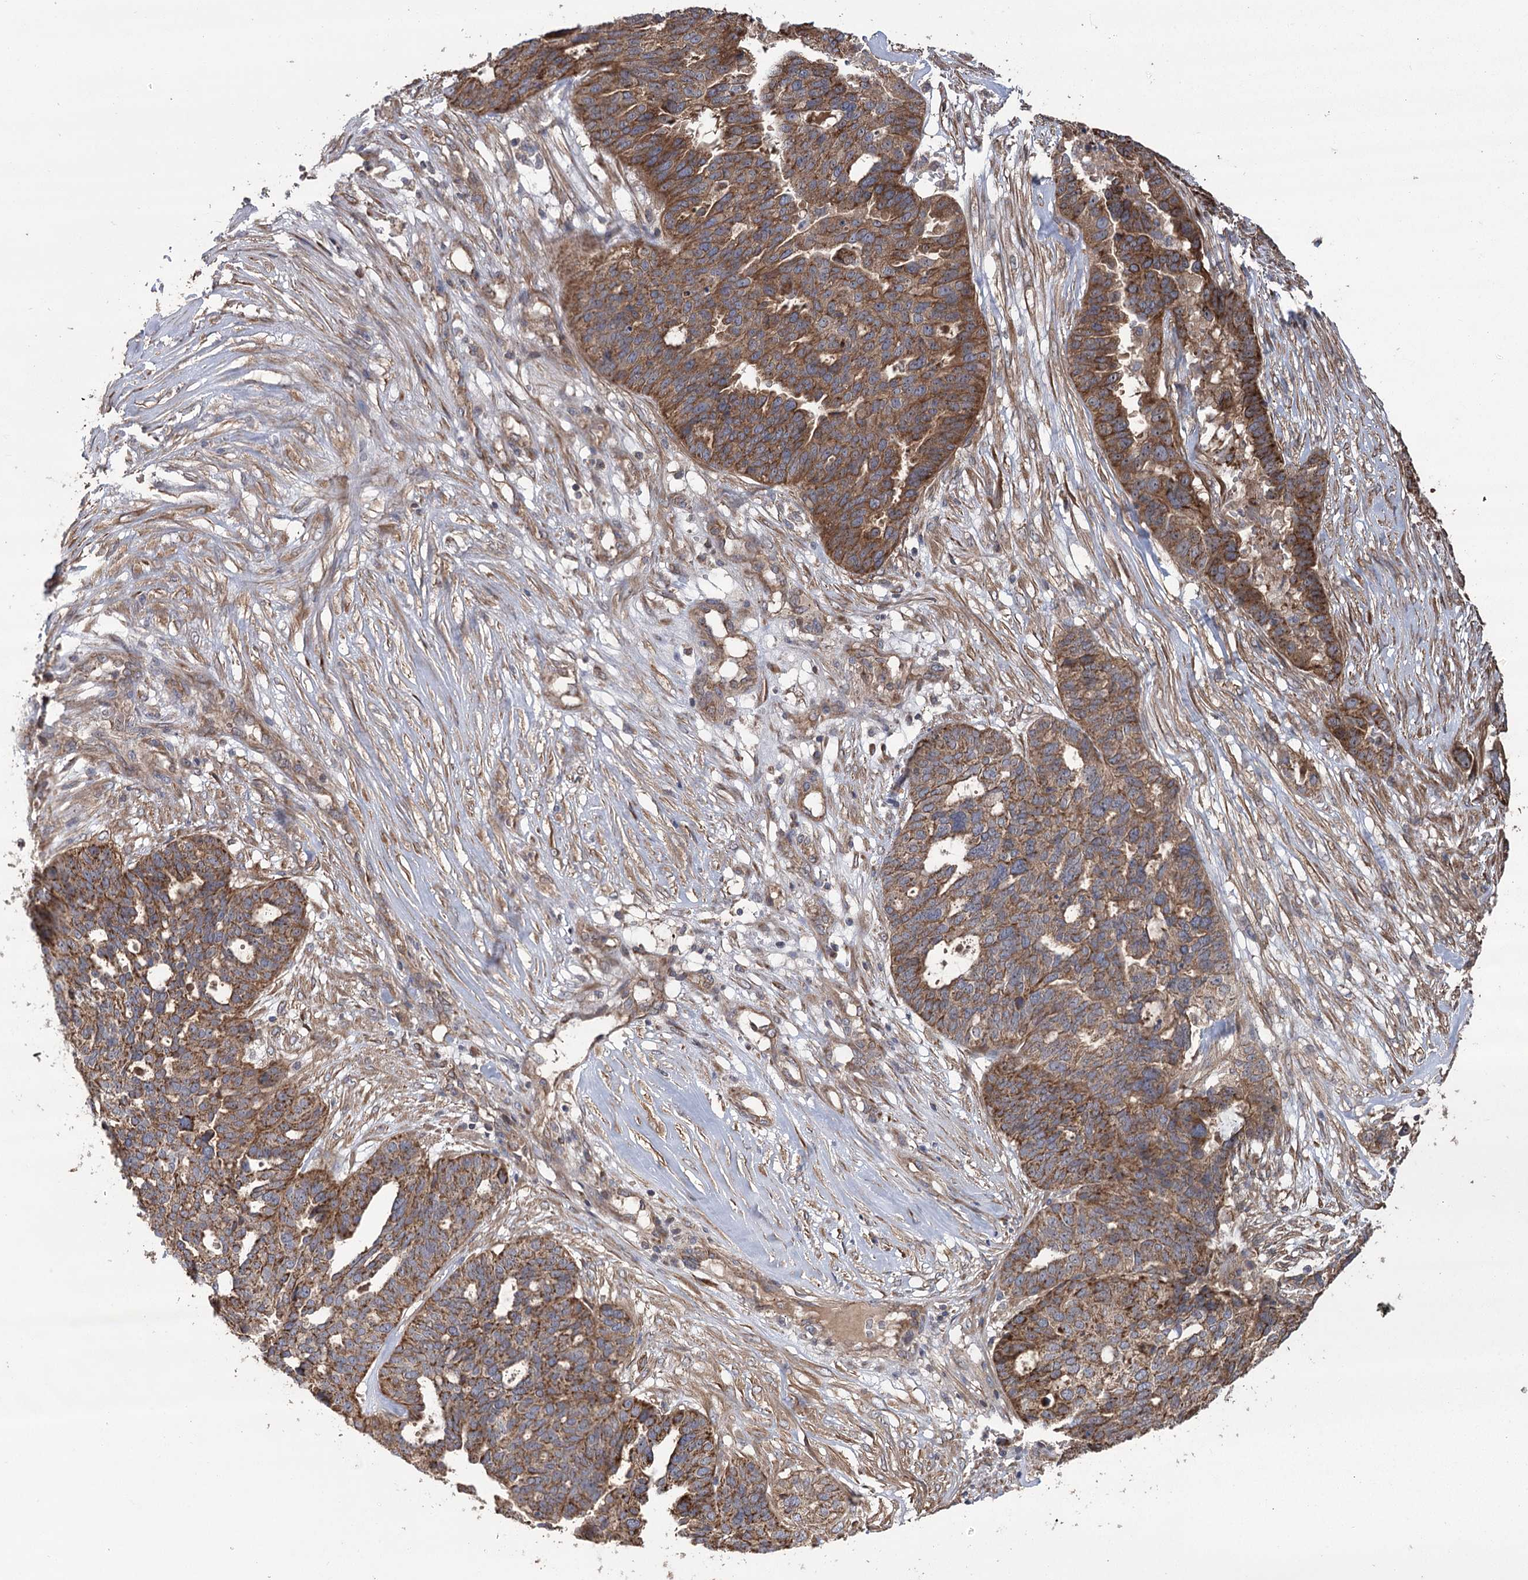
{"staining": {"intensity": "strong", "quantity": ">75%", "location": "cytoplasmic/membranous"}, "tissue": "ovarian cancer", "cell_type": "Tumor cells", "image_type": "cancer", "snomed": [{"axis": "morphology", "description": "Cystadenocarcinoma, serous, NOS"}, {"axis": "topography", "description": "Ovary"}], "caption": "Protein expression analysis of human ovarian cancer reveals strong cytoplasmic/membranous positivity in about >75% of tumor cells.", "gene": "RWDD4", "patient": {"sex": "female", "age": 59}}